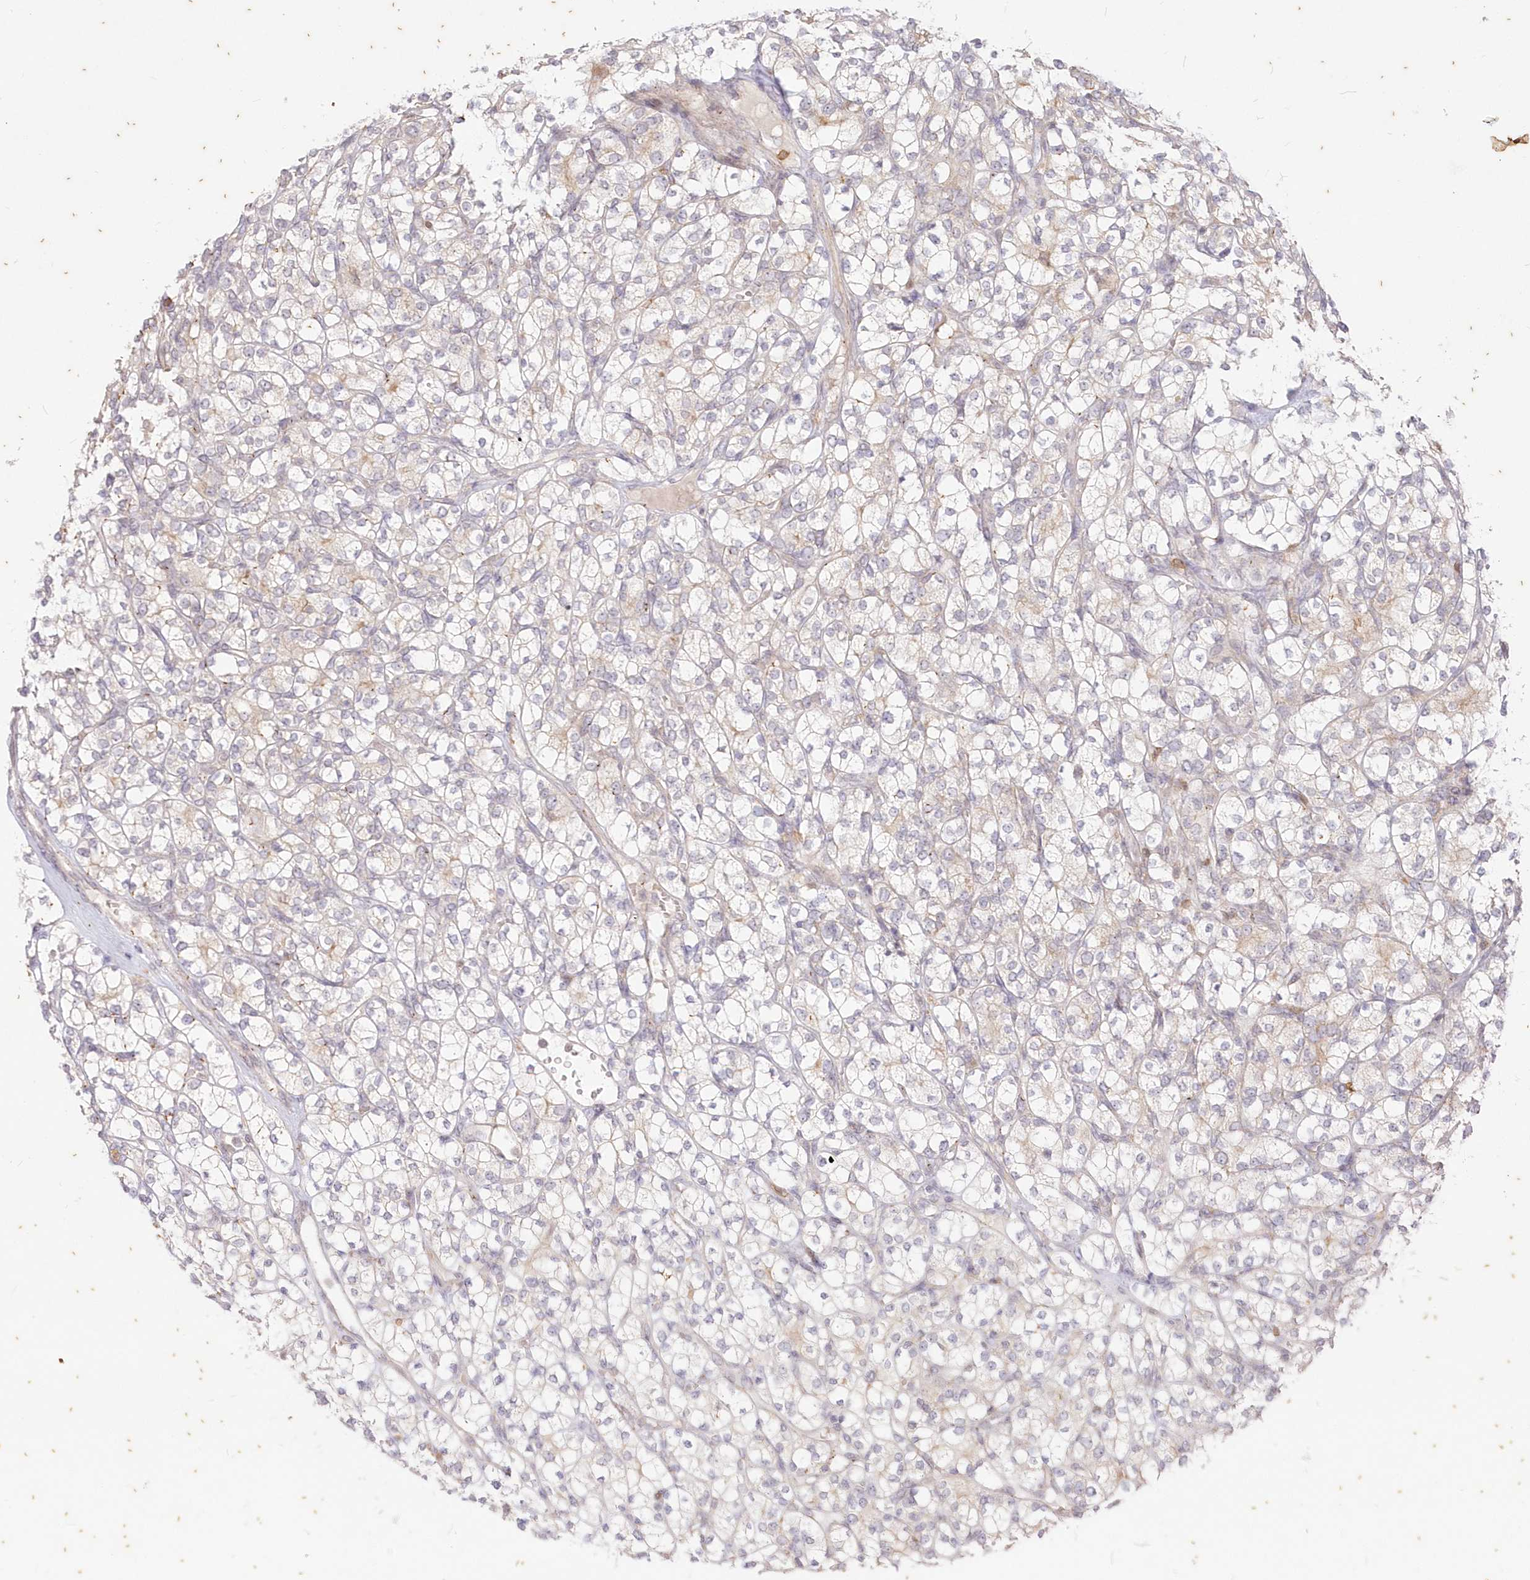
{"staining": {"intensity": "negative", "quantity": "none", "location": "none"}, "tissue": "renal cancer", "cell_type": "Tumor cells", "image_type": "cancer", "snomed": [{"axis": "morphology", "description": "Adenocarcinoma, NOS"}, {"axis": "topography", "description": "Kidney"}], "caption": "Tumor cells show no significant staining in adenocarcinoma (renal).", "gene": "MTMR3", "patient": {"sex": "male", "age": 77}}